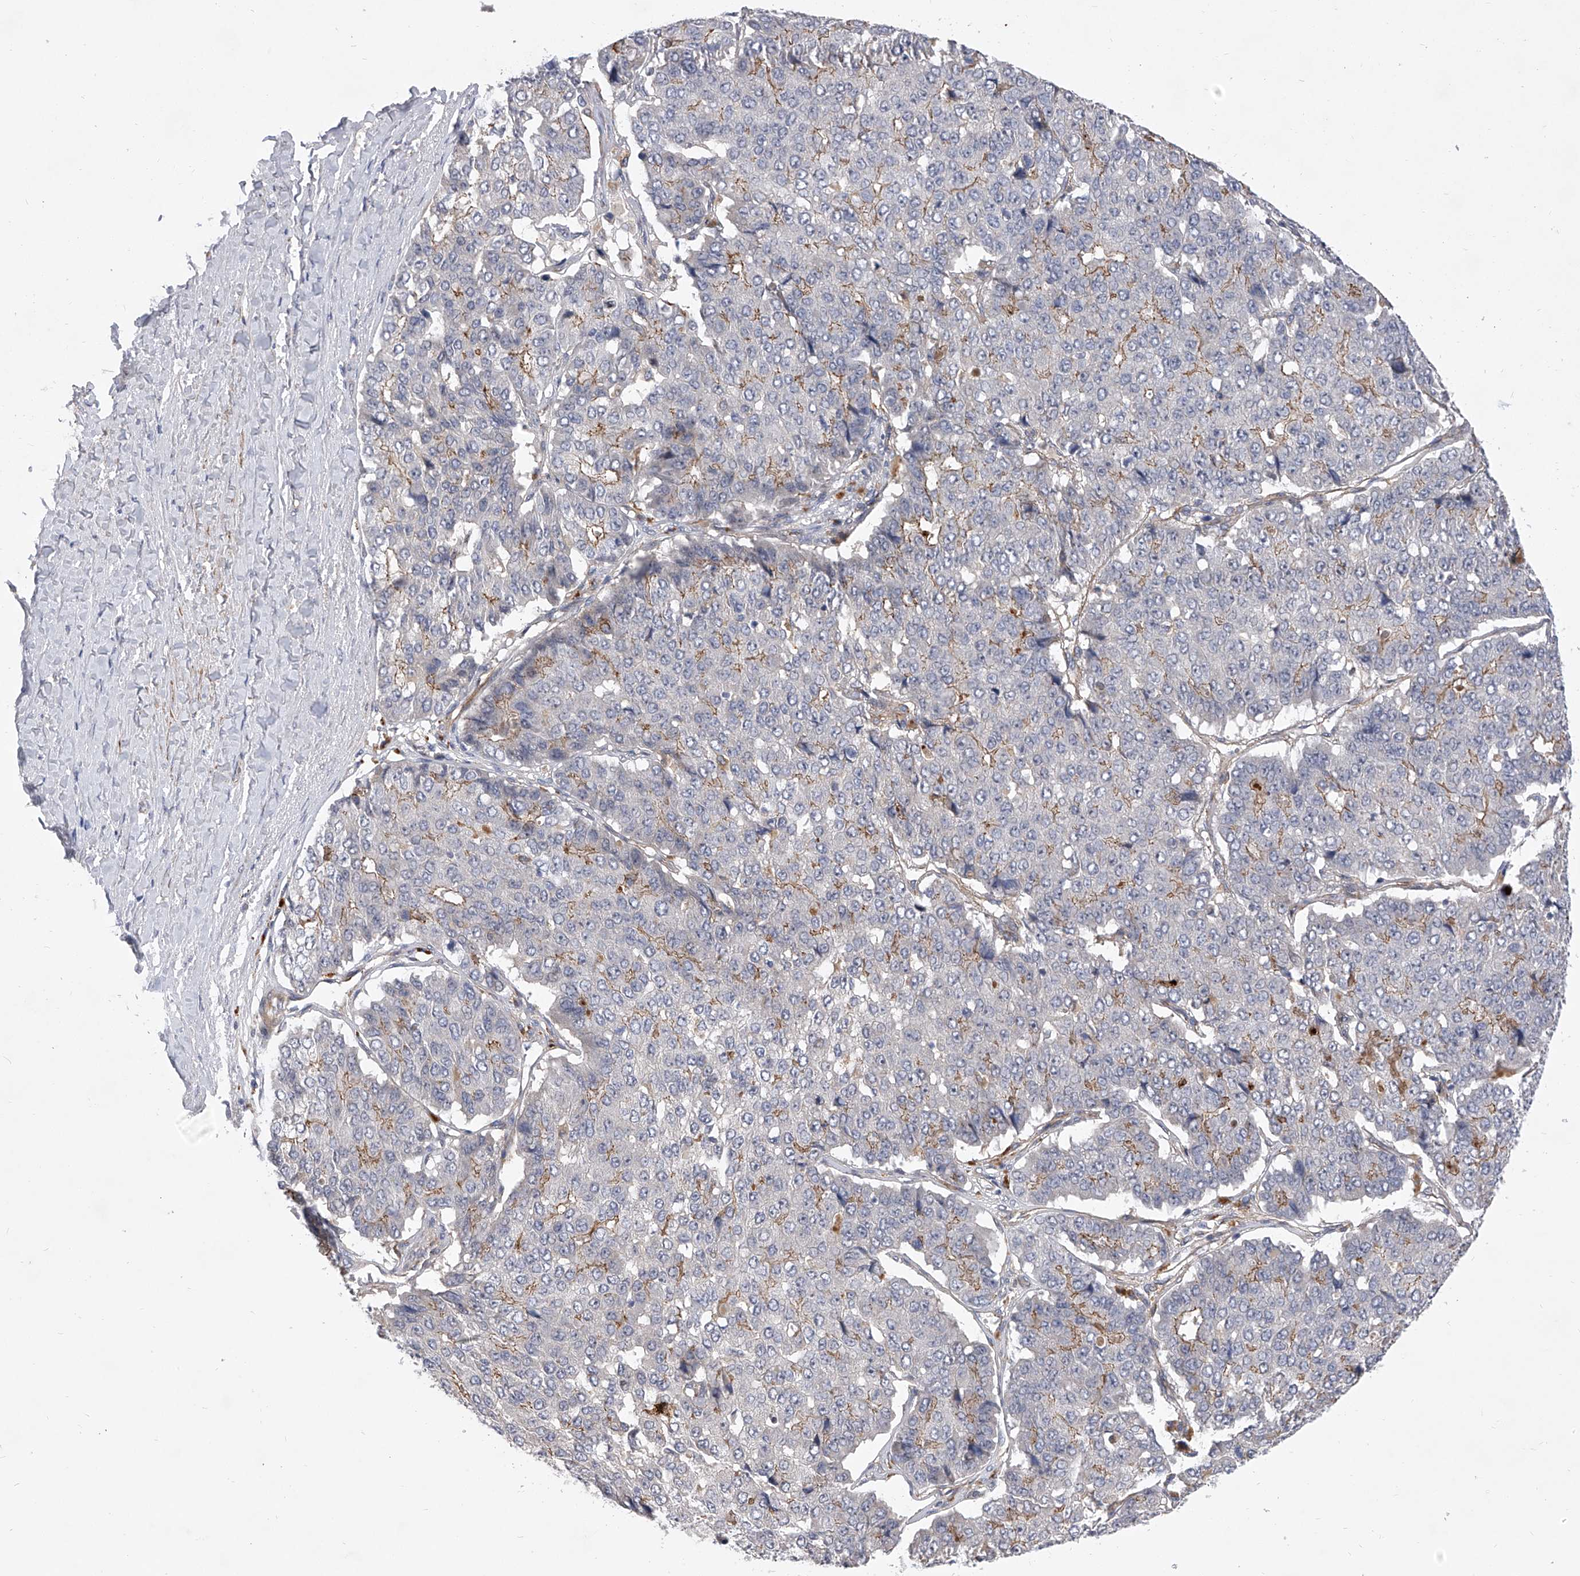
{"staining": {"intensity": "weak", "quantity": "<25%", "location": "cytoplasmic/membranous"}, "tissue": "pancreatic cancer", "cell_type": "Tumor cells", "image_type": "cancer", "snomed": [{"axis": "morphology", "description": "Adenocarcinoma, NOS"}, {"axis": "topography", "description": "Pancreas"}], "caption": "Tumor cells show no significant protein staining in pancreatic adenocarcinoma.", "gene": "MINDY4", "patient": {"sex": "male", "age": 50}}